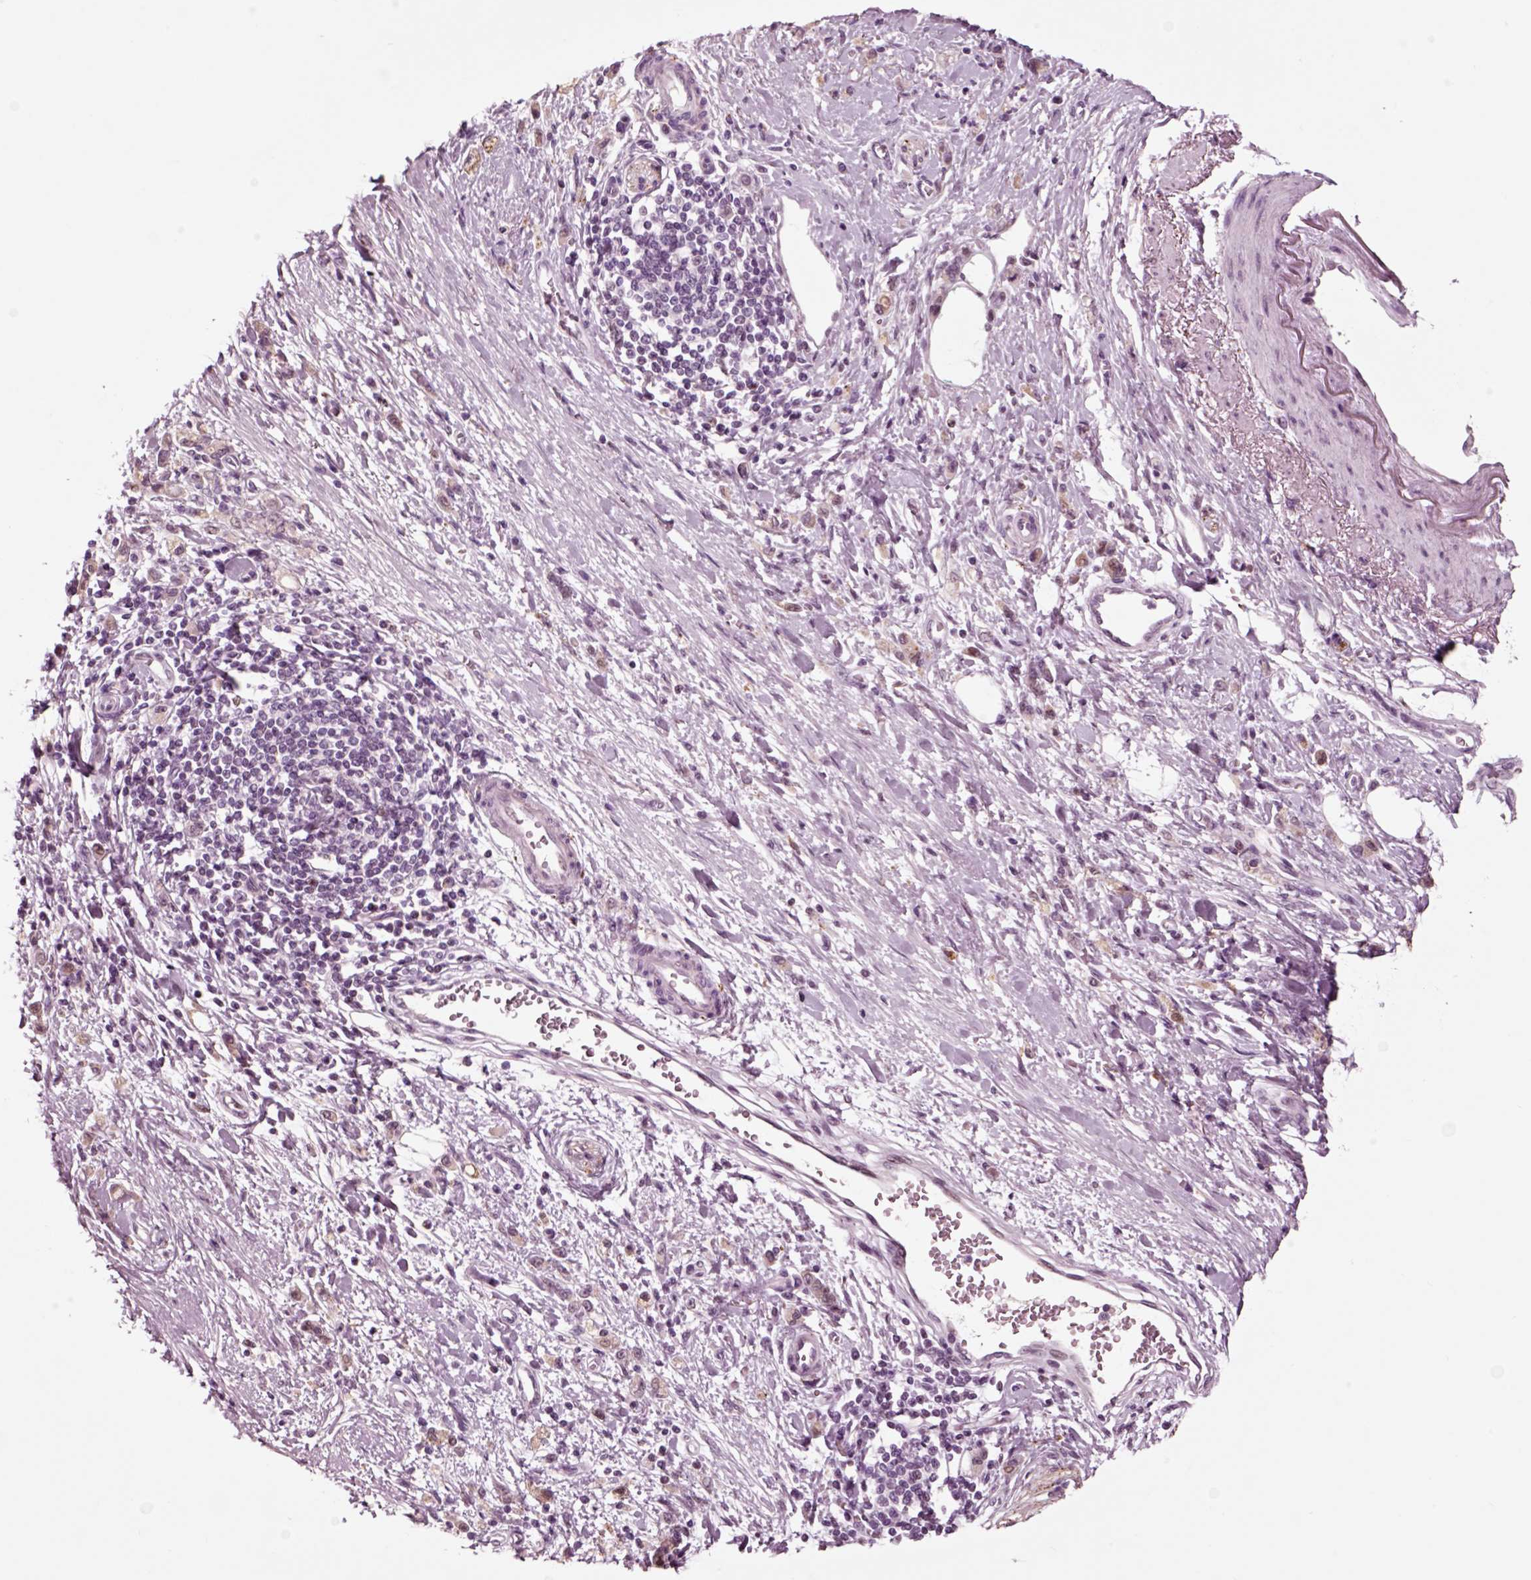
{"staining": {"intensity": "negative", "quantity": "none", "location": "none"}, "tissue": "stomach cancer", "cell_type": "Tumor cells", "image_type": "cancer", "snomed": [{"axis": "morphology", "description": "Adenocarcinoma, NOS"}, {"axis": "topography", "description": "Stomach"}], "caption": "A micrograph of adenocarcinoma (stomach) stained for a protein displays no brown staining in tumor cells.", "gene": "CHGB", "patient": {"sex": "male", "age": 77}}